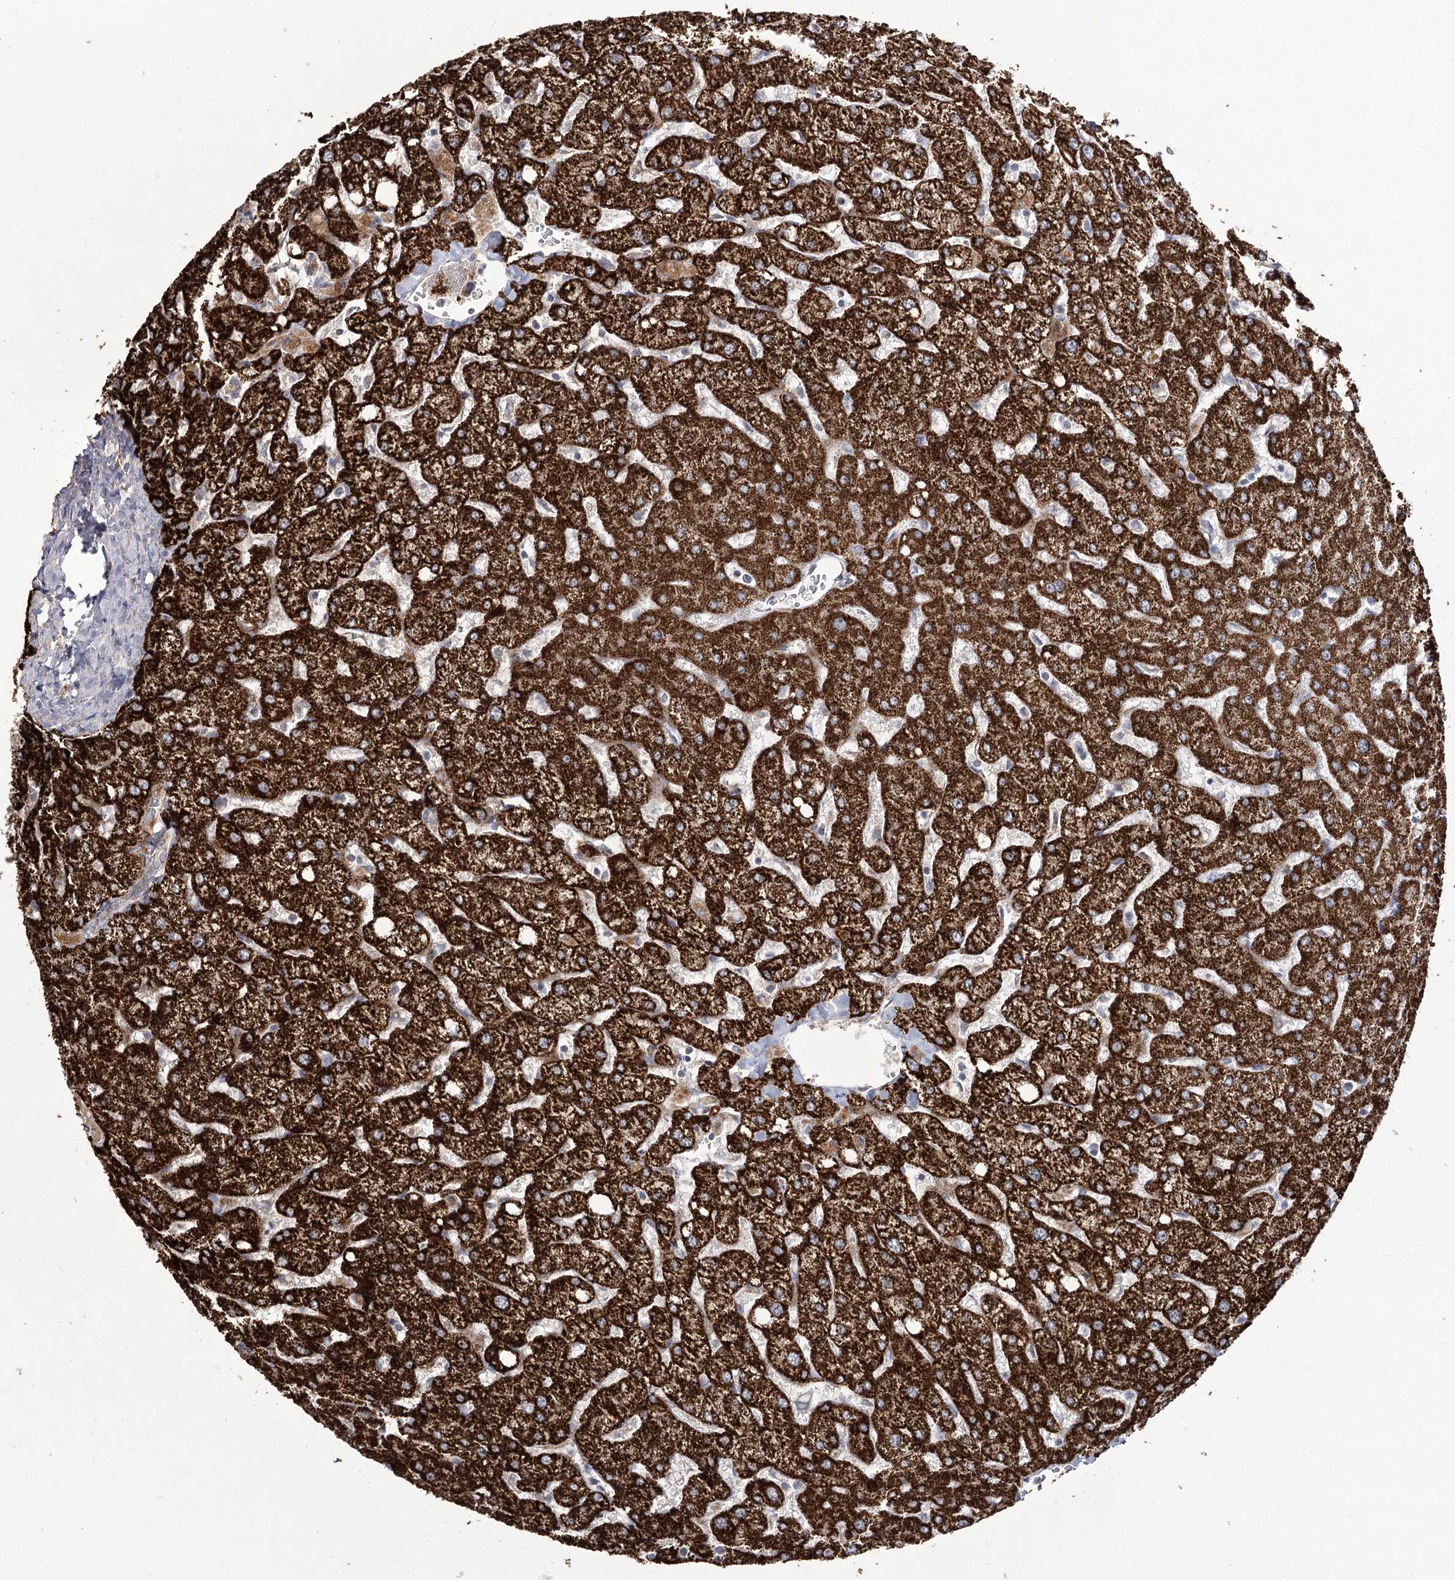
{"staining": {"intensity": "negative", "quantity": "none", "location": "none"}, "tissue": "liver", "cell_type": "Cholangiocytes", "image_type": "normal", "snomed": [{"axis": "morphology", "description": "Normal tissue, NOS"}, {"axis": "topography", "description": "Liver"}], "caption": "Cholangiocytes show no significant protein expression in benign liver. Nuclei are stained in blue.", "gene": "NADK2", "patient": {"sex": "female", "age": 54}}